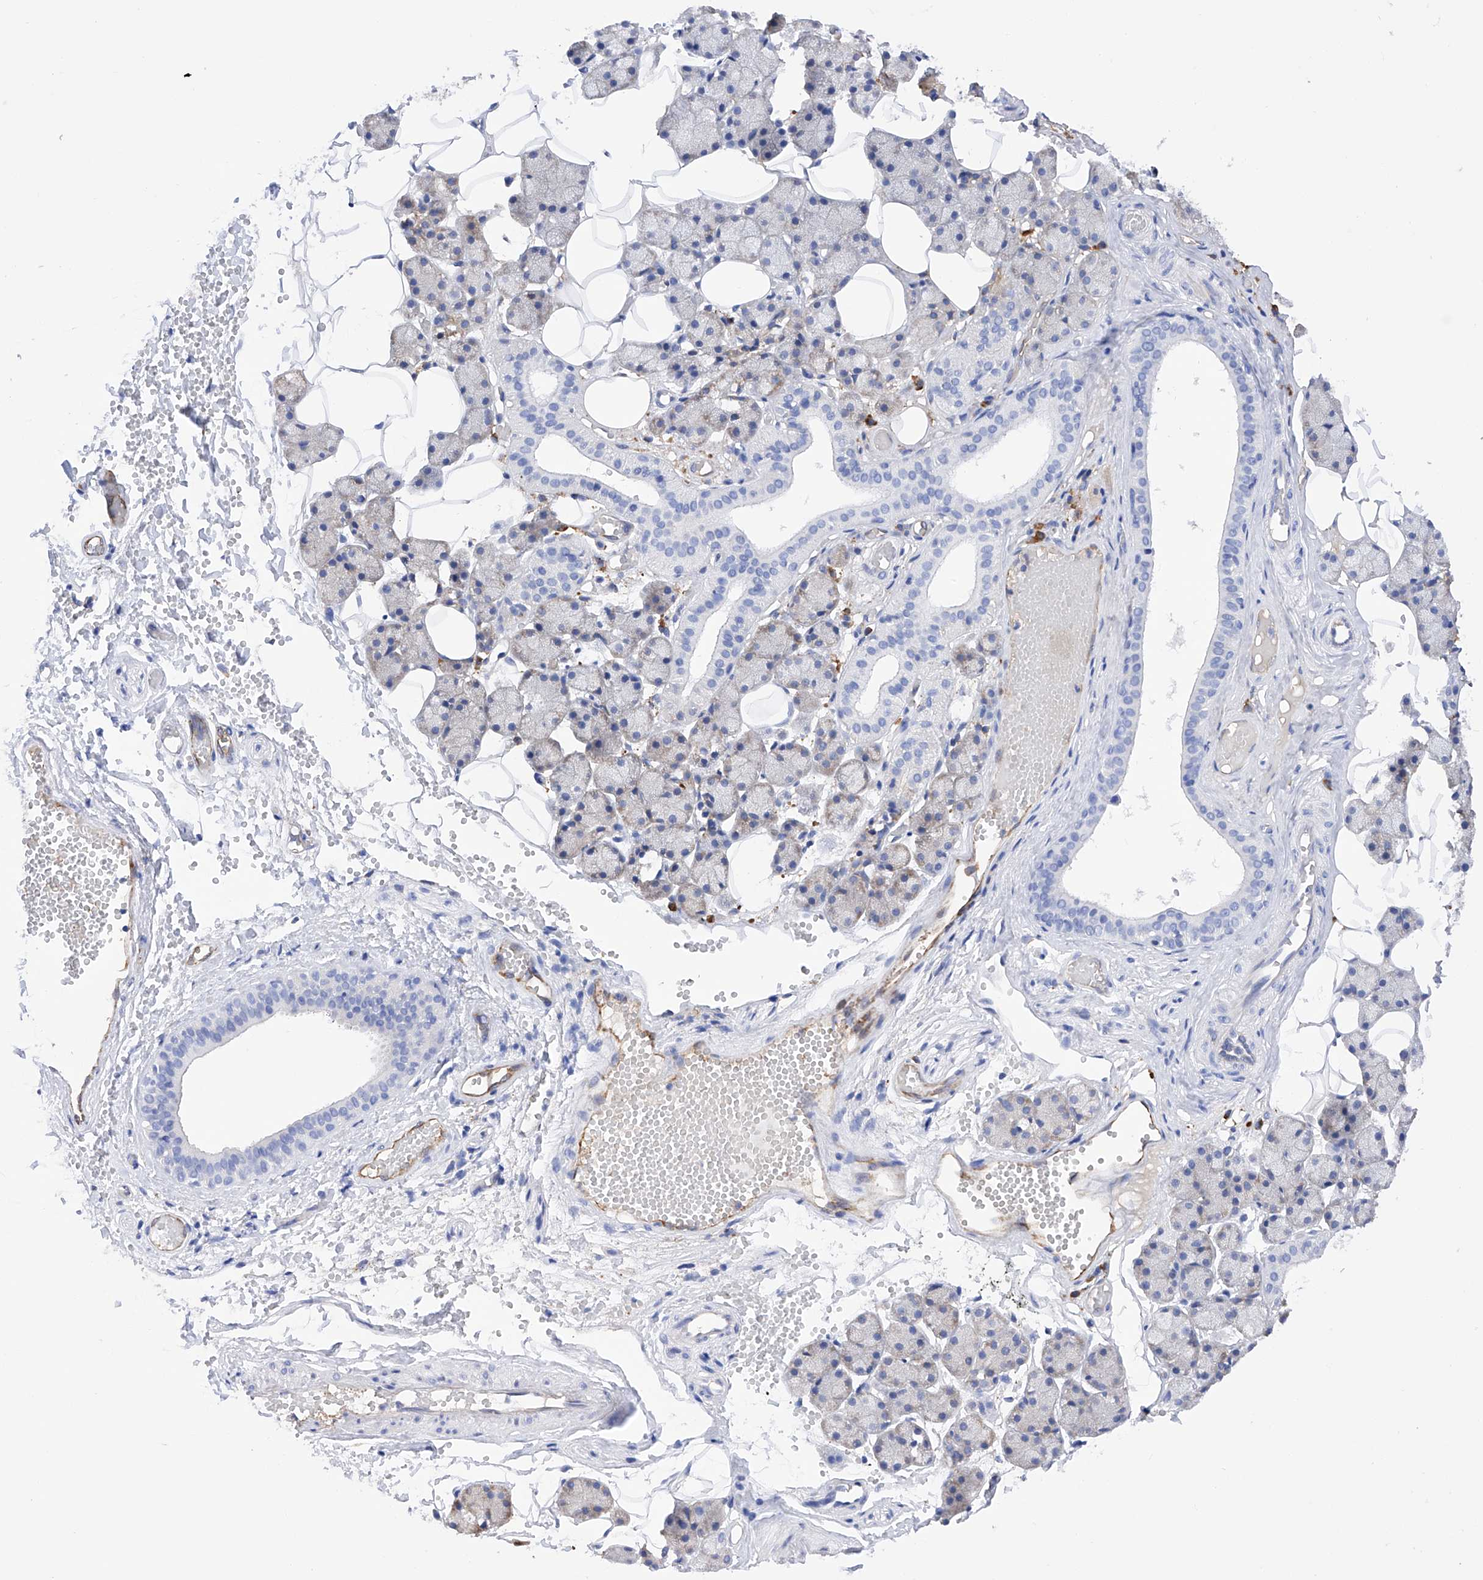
{"staining": {"intensity": "negative", "quantity": "none", "location": "none"}, "tissue": "salivary gland", "cell_type": "Glandular cells", "image_type": "normal", "snomed": [{"axis": "morphology", "description": "Normal tissue, NOS"}, {"axis": "topography", "description": "Salivary gland"}], "caption": "This is an IHC image of benign human salivary gland. There is no positivity in glandular cells.", "gene": "PDIA5", "patient": {"sex": "female", "age": 33}}